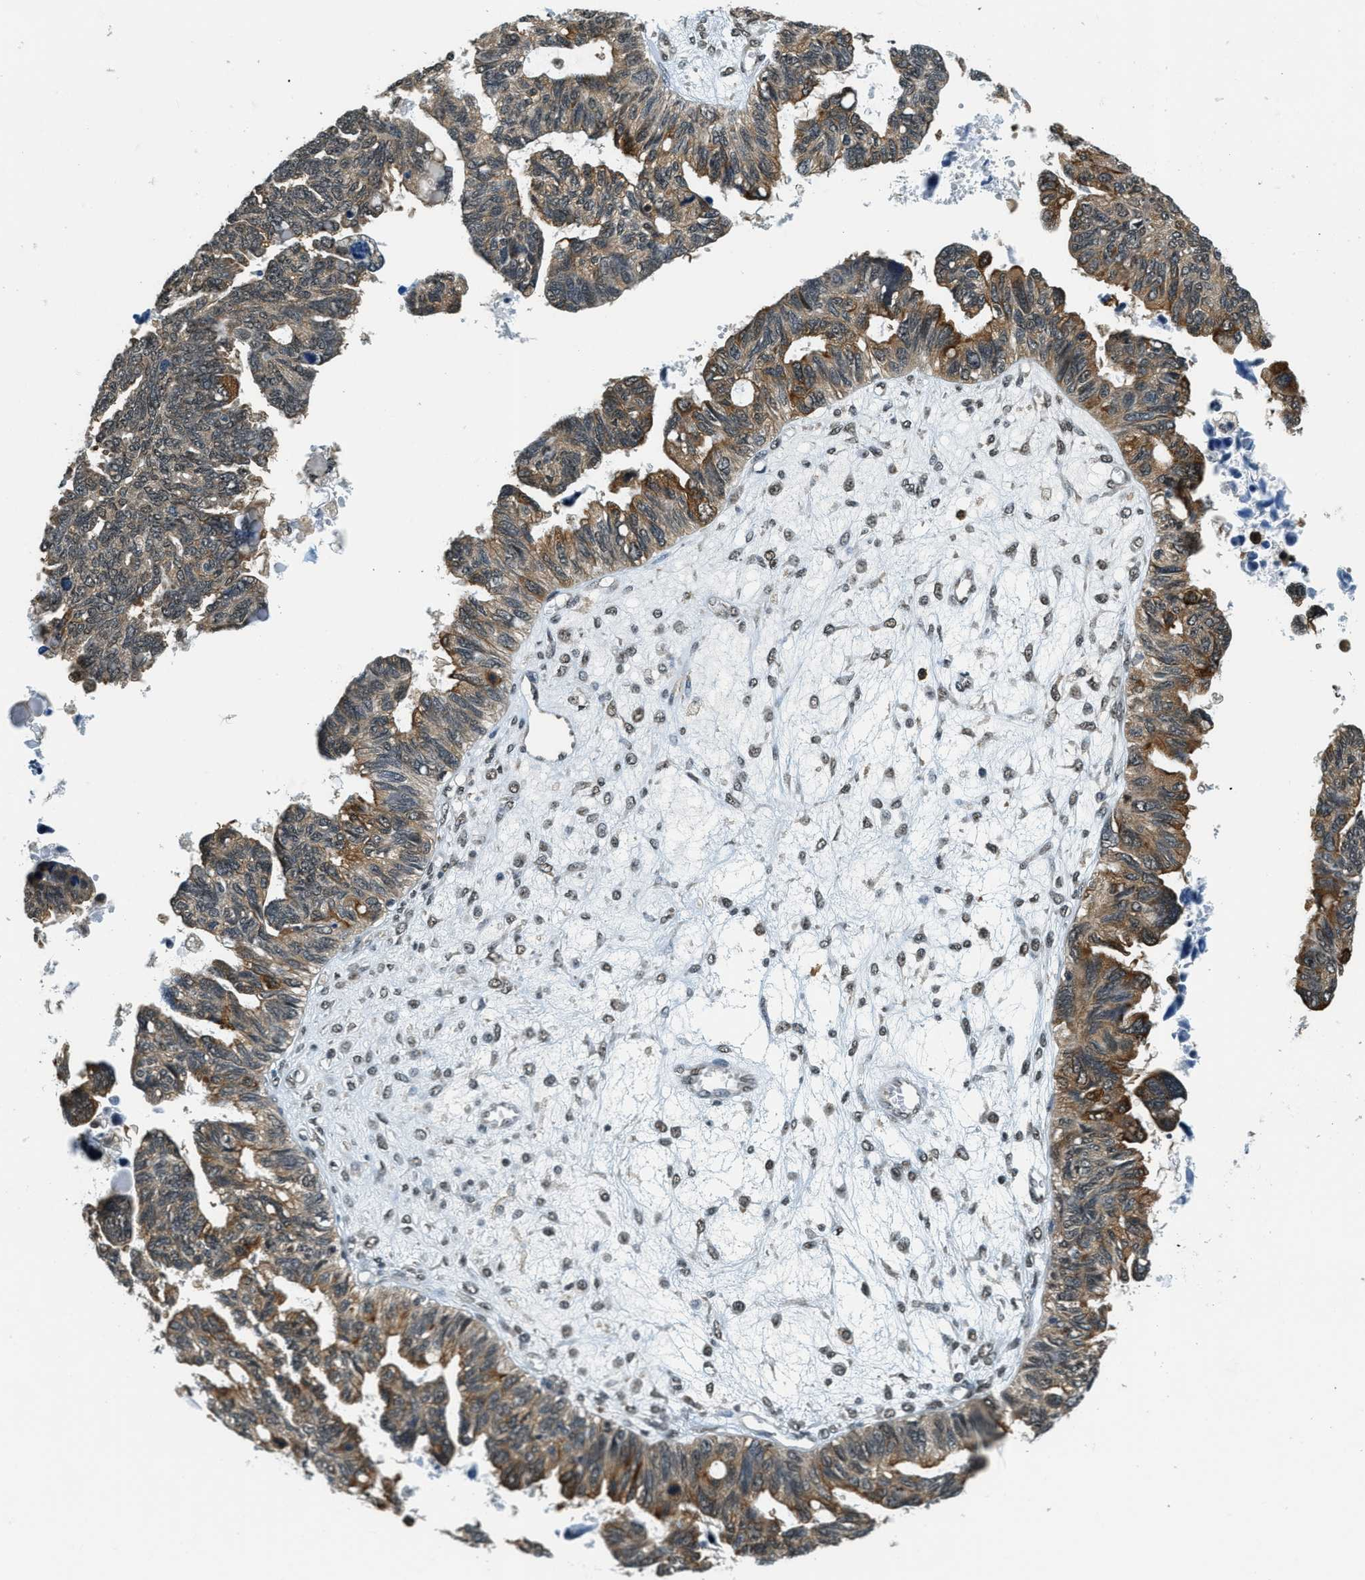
{"staining": {"intensity": "moderate", "quantity": ">75%", "location": "cytoplasmic/membranous"}, "tissue": "ovarian cancer", "cell_type": "Tumor cells", "image_type": "cancer", "snomed": [{"axis": "morphology", "description": "Cystadenocarcinoma, serous, NOS"}, {"axis": "topography", "description": "Ovary"}], "caption": "Immunohistochemistry histopathology image of neoplastic tissue: human ovarian cancer stained using immunohistochemistry (IHC) demonstrates medium levels of moderate protein expression localized specifically in the cytoplasmic/membranous of tumor cells, appearing as a cytoplasmic/membranous brown color.", "gene": "RAB11FIP1", "patient": {"sex": "female", "age": 79}}